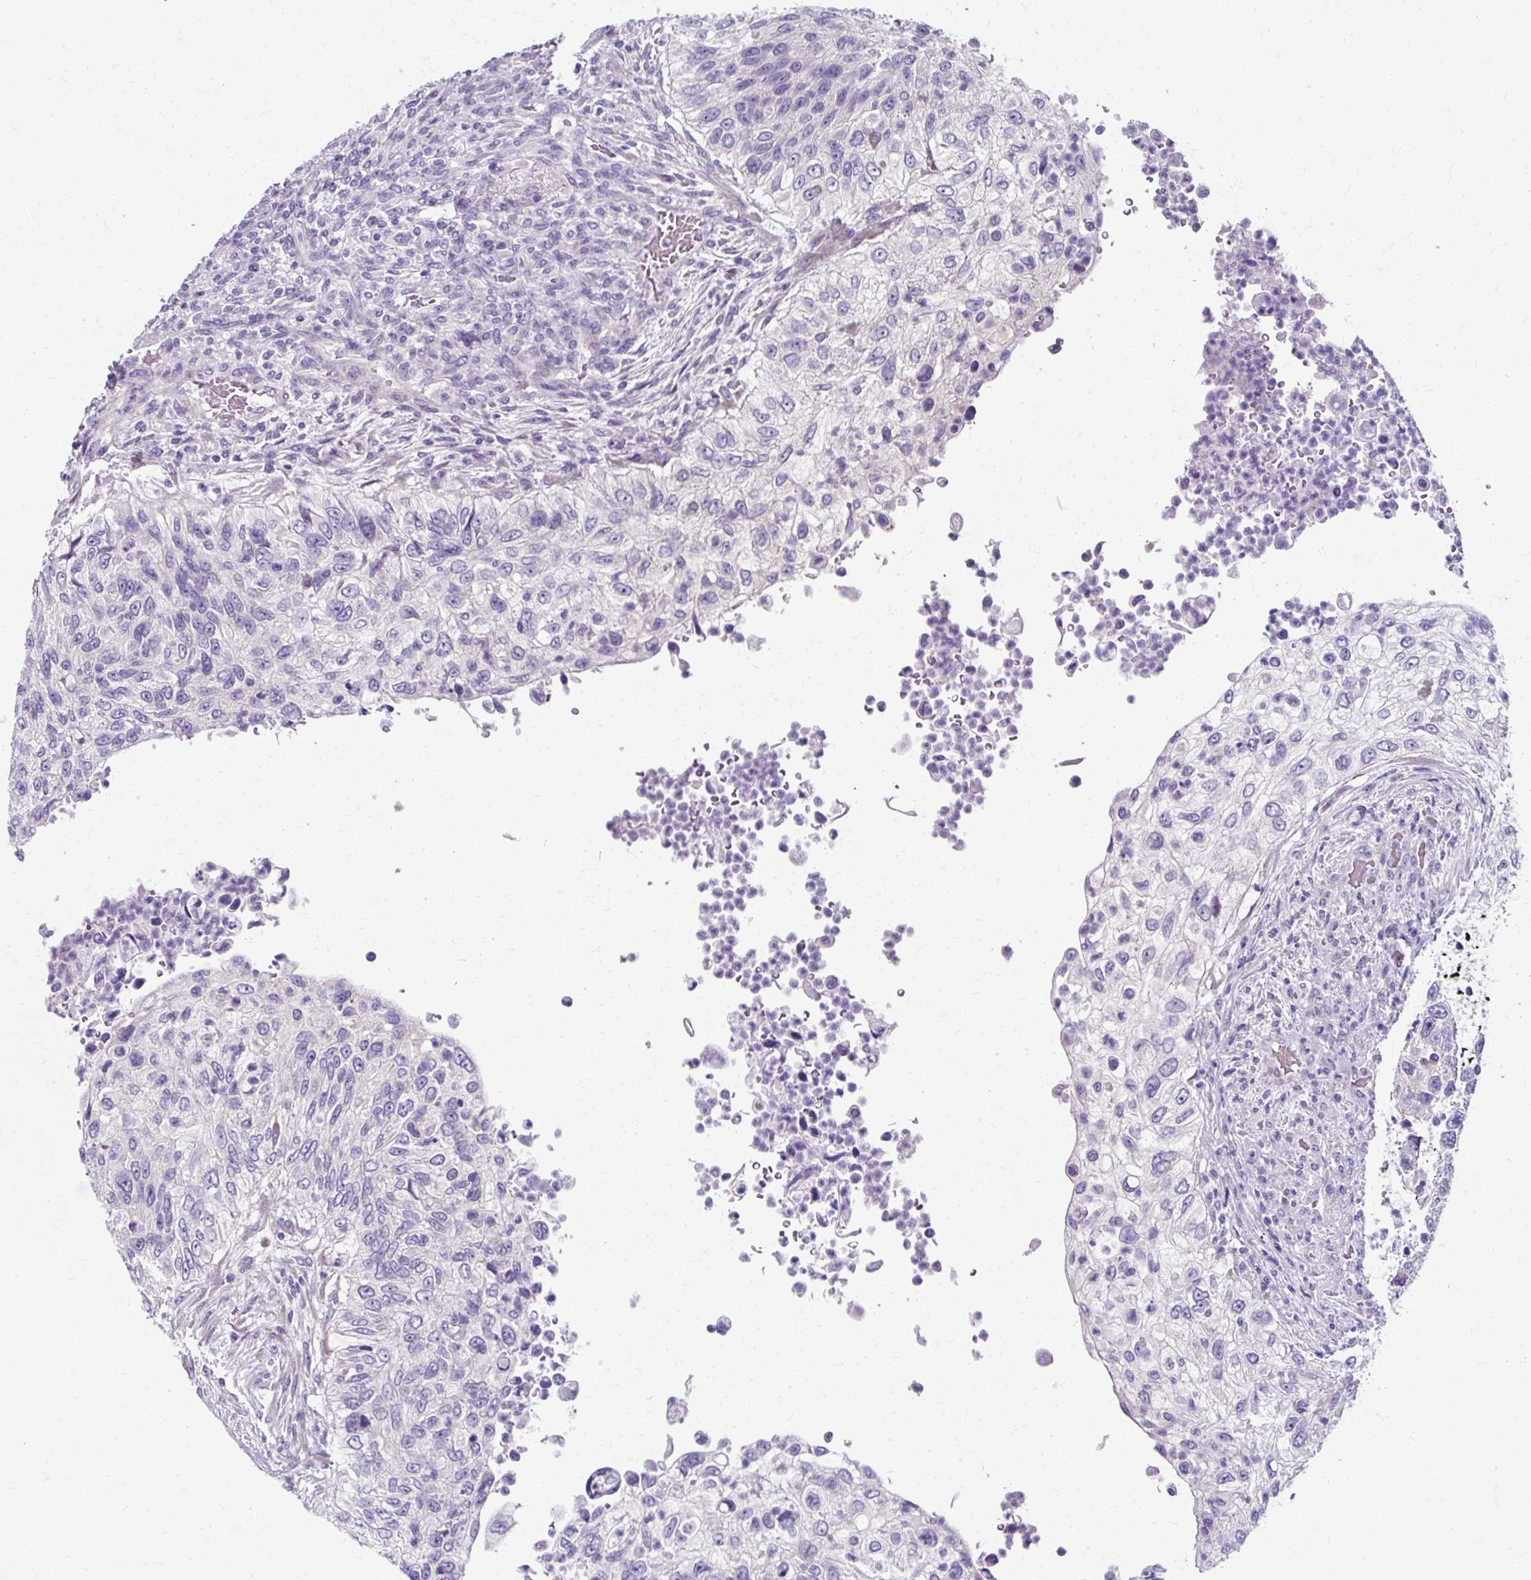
{"staining": {"intensity": "negative", "quantity": "none", "location": "none"}, "tissue": "urothelial cancer", "cell_type": "Tumor cells", "image_type": "cancer", "snomed": [{"axis": "morphology", "description": "Urothelial carcinoma, High grade"}, {"axis": "topography", "description": "Urinary bladder"}], "caption": "IHC histopathology image of human urothelial carcinoma (high-grade) stained for a protein (brown), which displays no positivity in tumor cells. (DAB immunohistochemistry (IHC) visualized using brightfield microscopy, high magnification).", "gene": "ZNF555", "patient": {"sex": "female", "age": 60}}